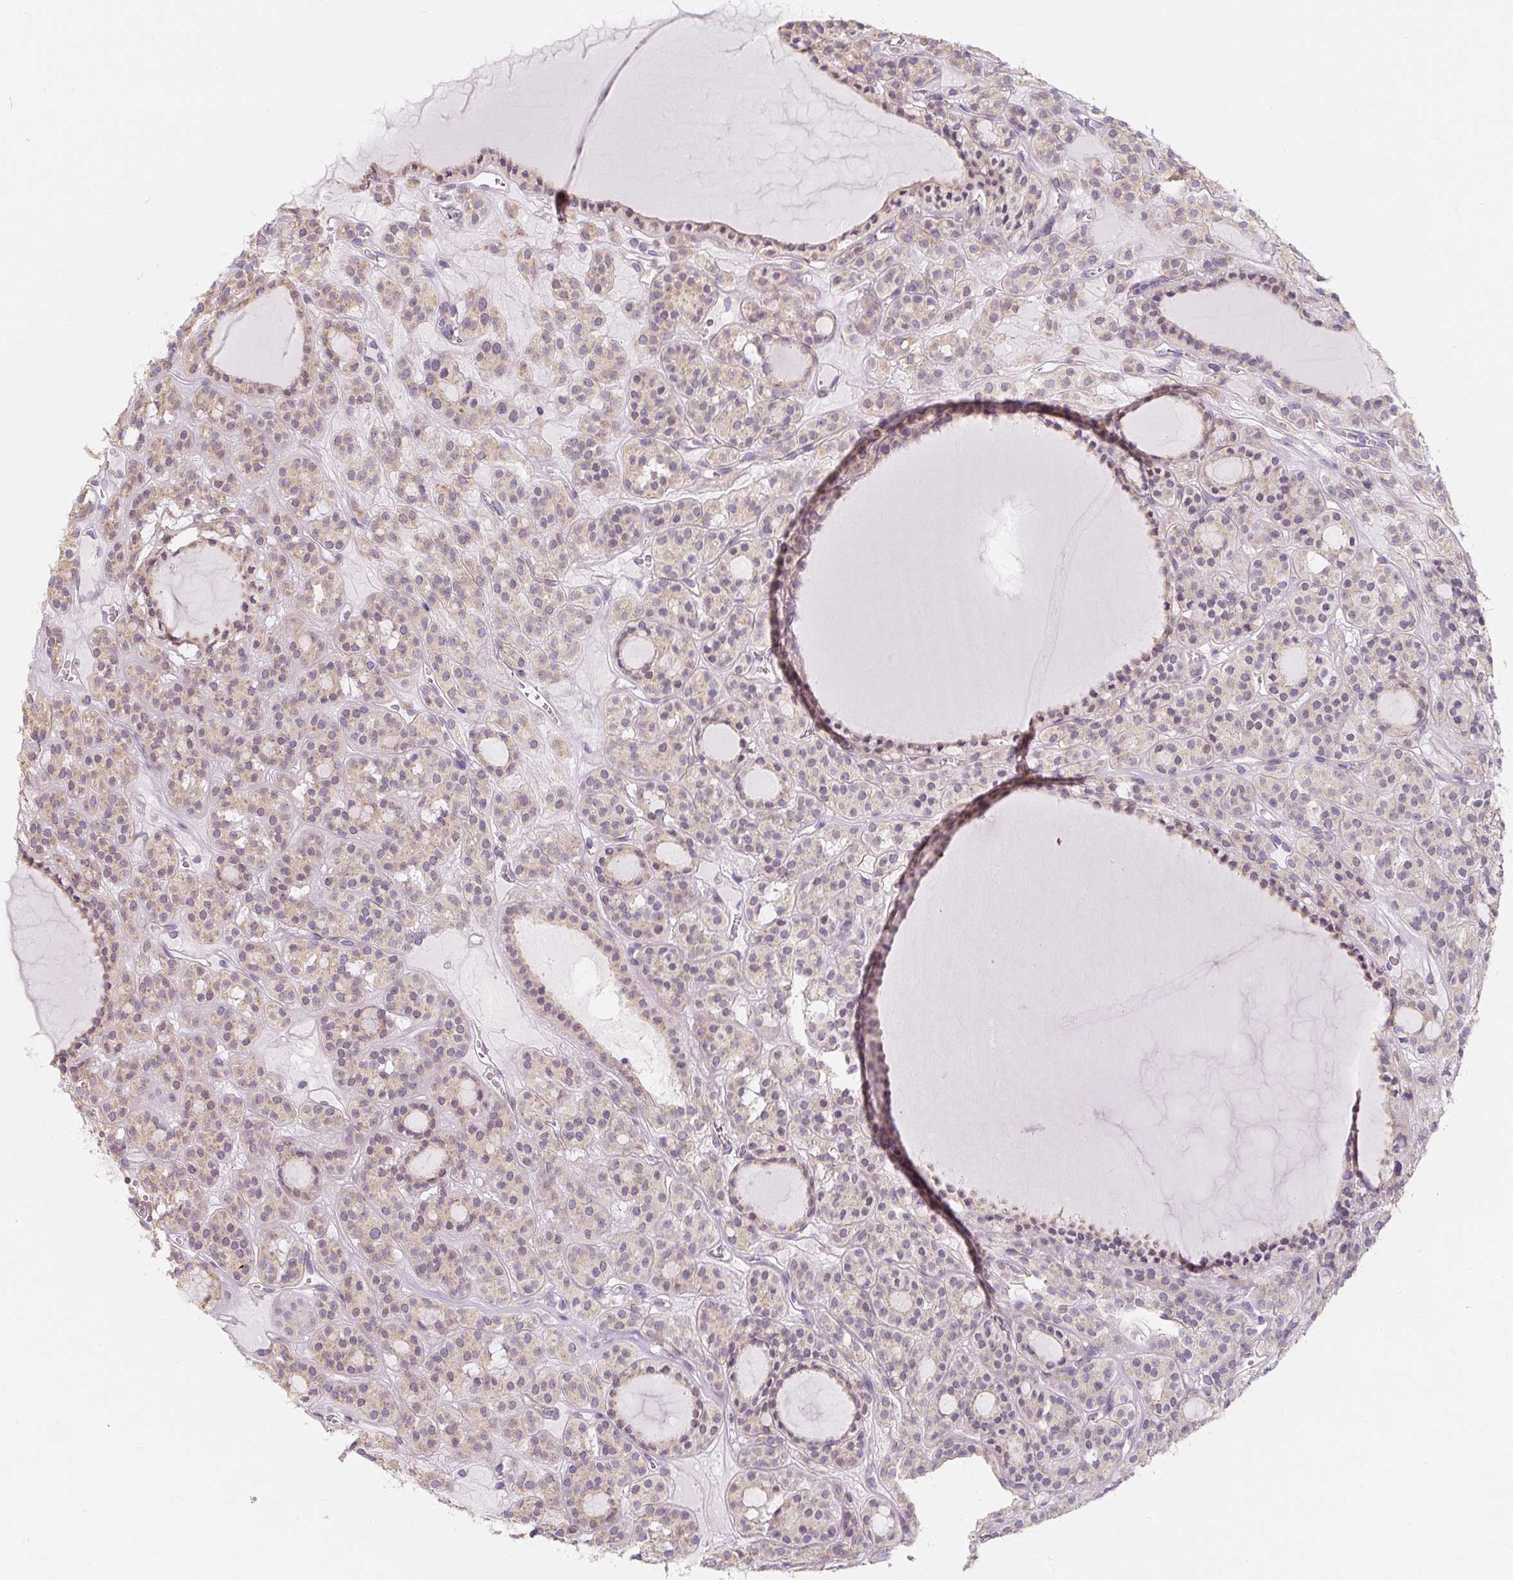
{"staining": {"intensity": "weak", "quantity": "25%-75%", "location": "cytoplasmic/membranous"}, "tissue": "thyroid cancer", "cell_type": "Tumor cells", "image_type": "cancer", "snomed": [{"axis": "morphology", "description": "Follicular adenoma carcinoma, NOS"}, {"axis": "topography", "description": "Thyroid gland"}], "caption": "Protein expression analysis of thyroid follicular adenoma carcinoma displays weak cytoplasmic/membranous staining in about 25%-75% of tumor cells.", "gene": "PWWP3B", "patient": {"sex": "female", "age": 63}}